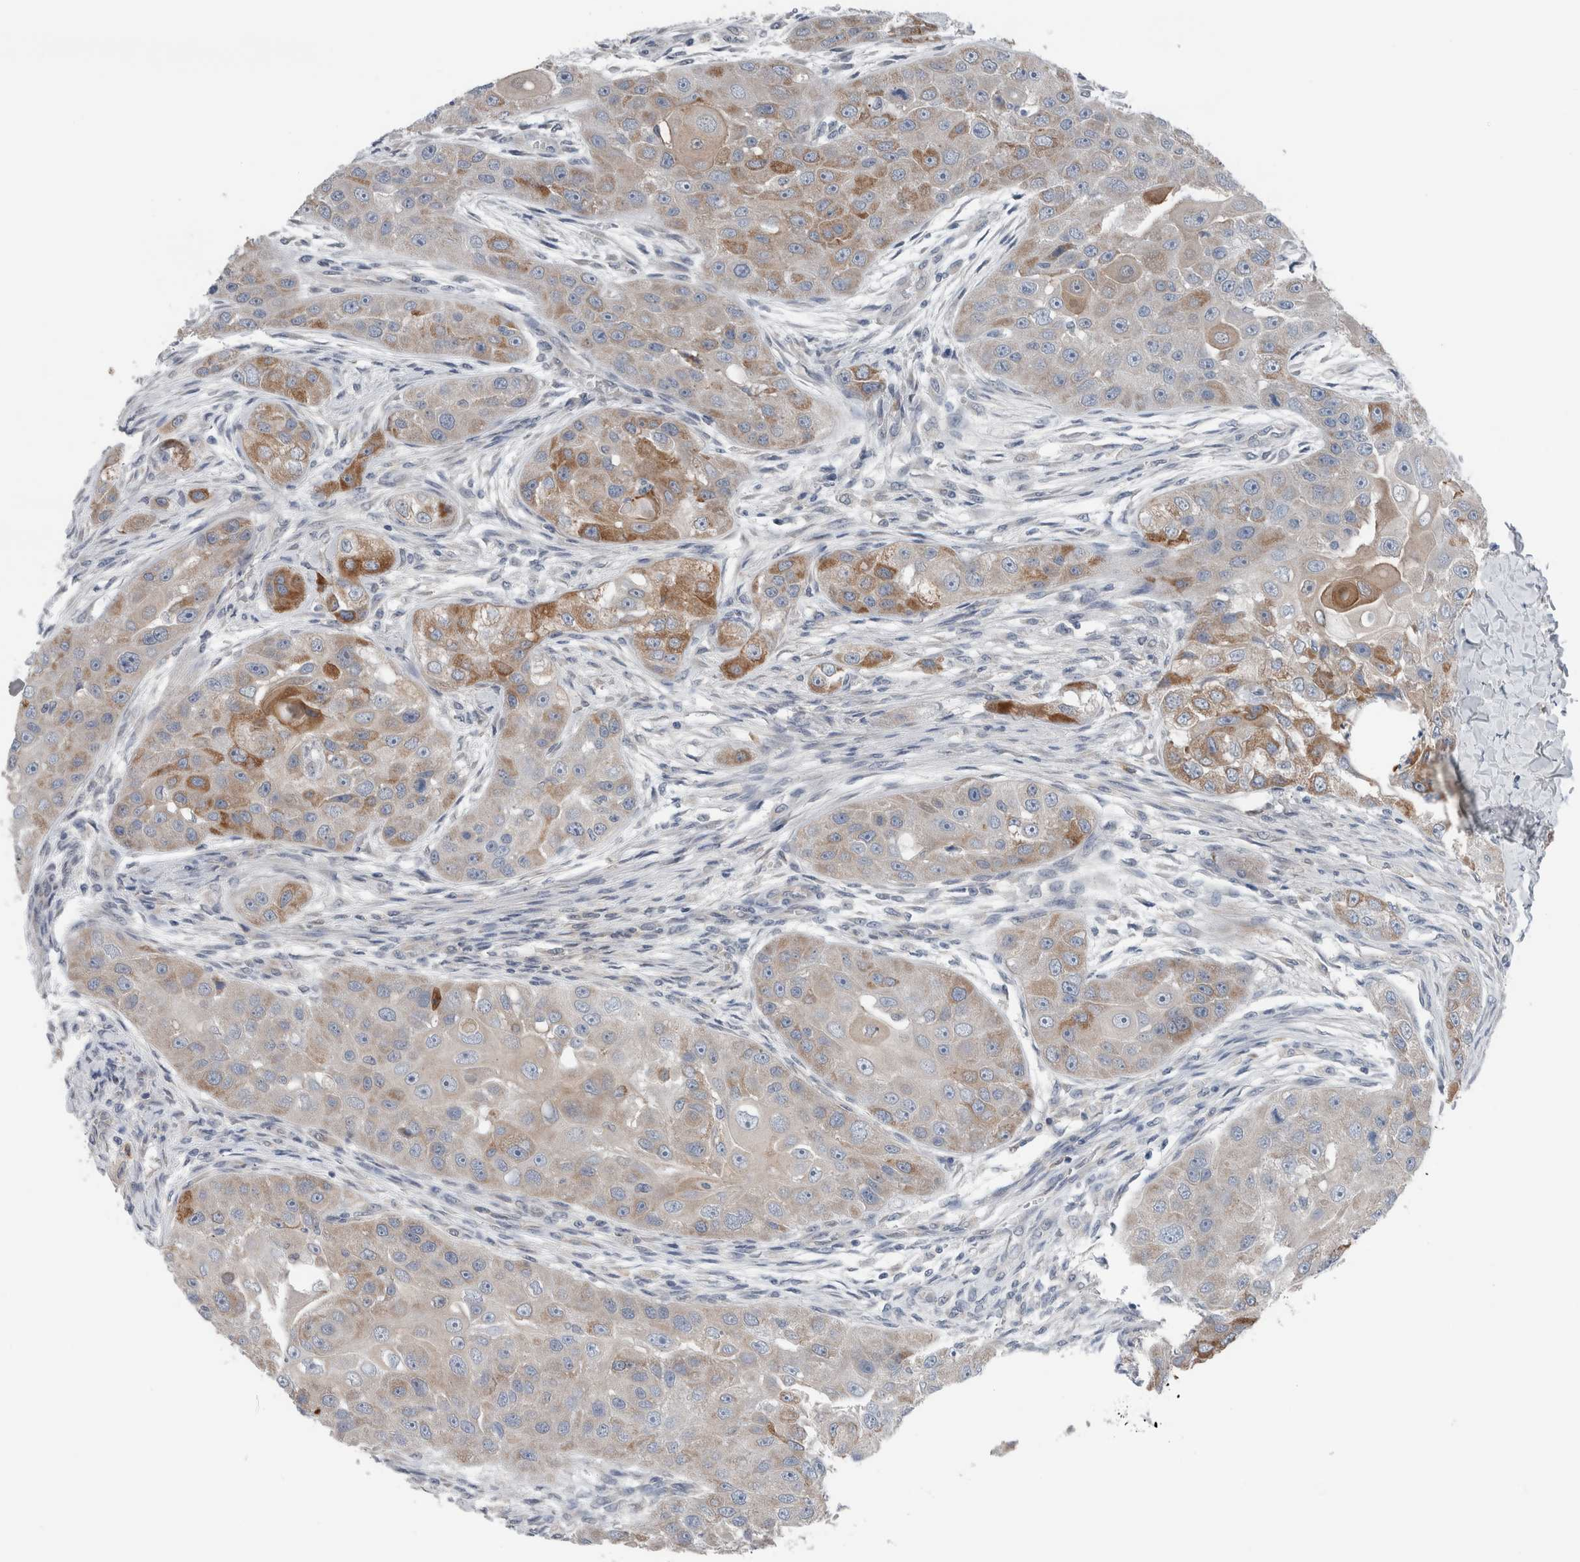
{"staining": {"intensity": "moderate", "quantity": "<25%", "location": "cytoplasmic/membranous"}, "tissue": "head and neck cancer", "cell_type": "Tumor cells", "image_type": "cancer", "snomed": [{"axis": "morphology", "description": "Normal tissue, NOS"}, {"axis": "morphology", "description": "Squamous cell carcinoma, NOS"}, {"axis": "topography", "description": "Skeletal muscle"}, {"axis": "topography", "description": "Head-Neck"}], "caption": "A brown stain highlights moderate cytoplasmic/membranous positivity of a protein in human squamous cell carcinoma (head and neck) tumor cells. Using DAB (brown) and hematoxylin (blue) stains, captured at high magnification using brightfield microscopy.", "gene": "CRNN", "patient": {"sex": "male", "age": 51}}